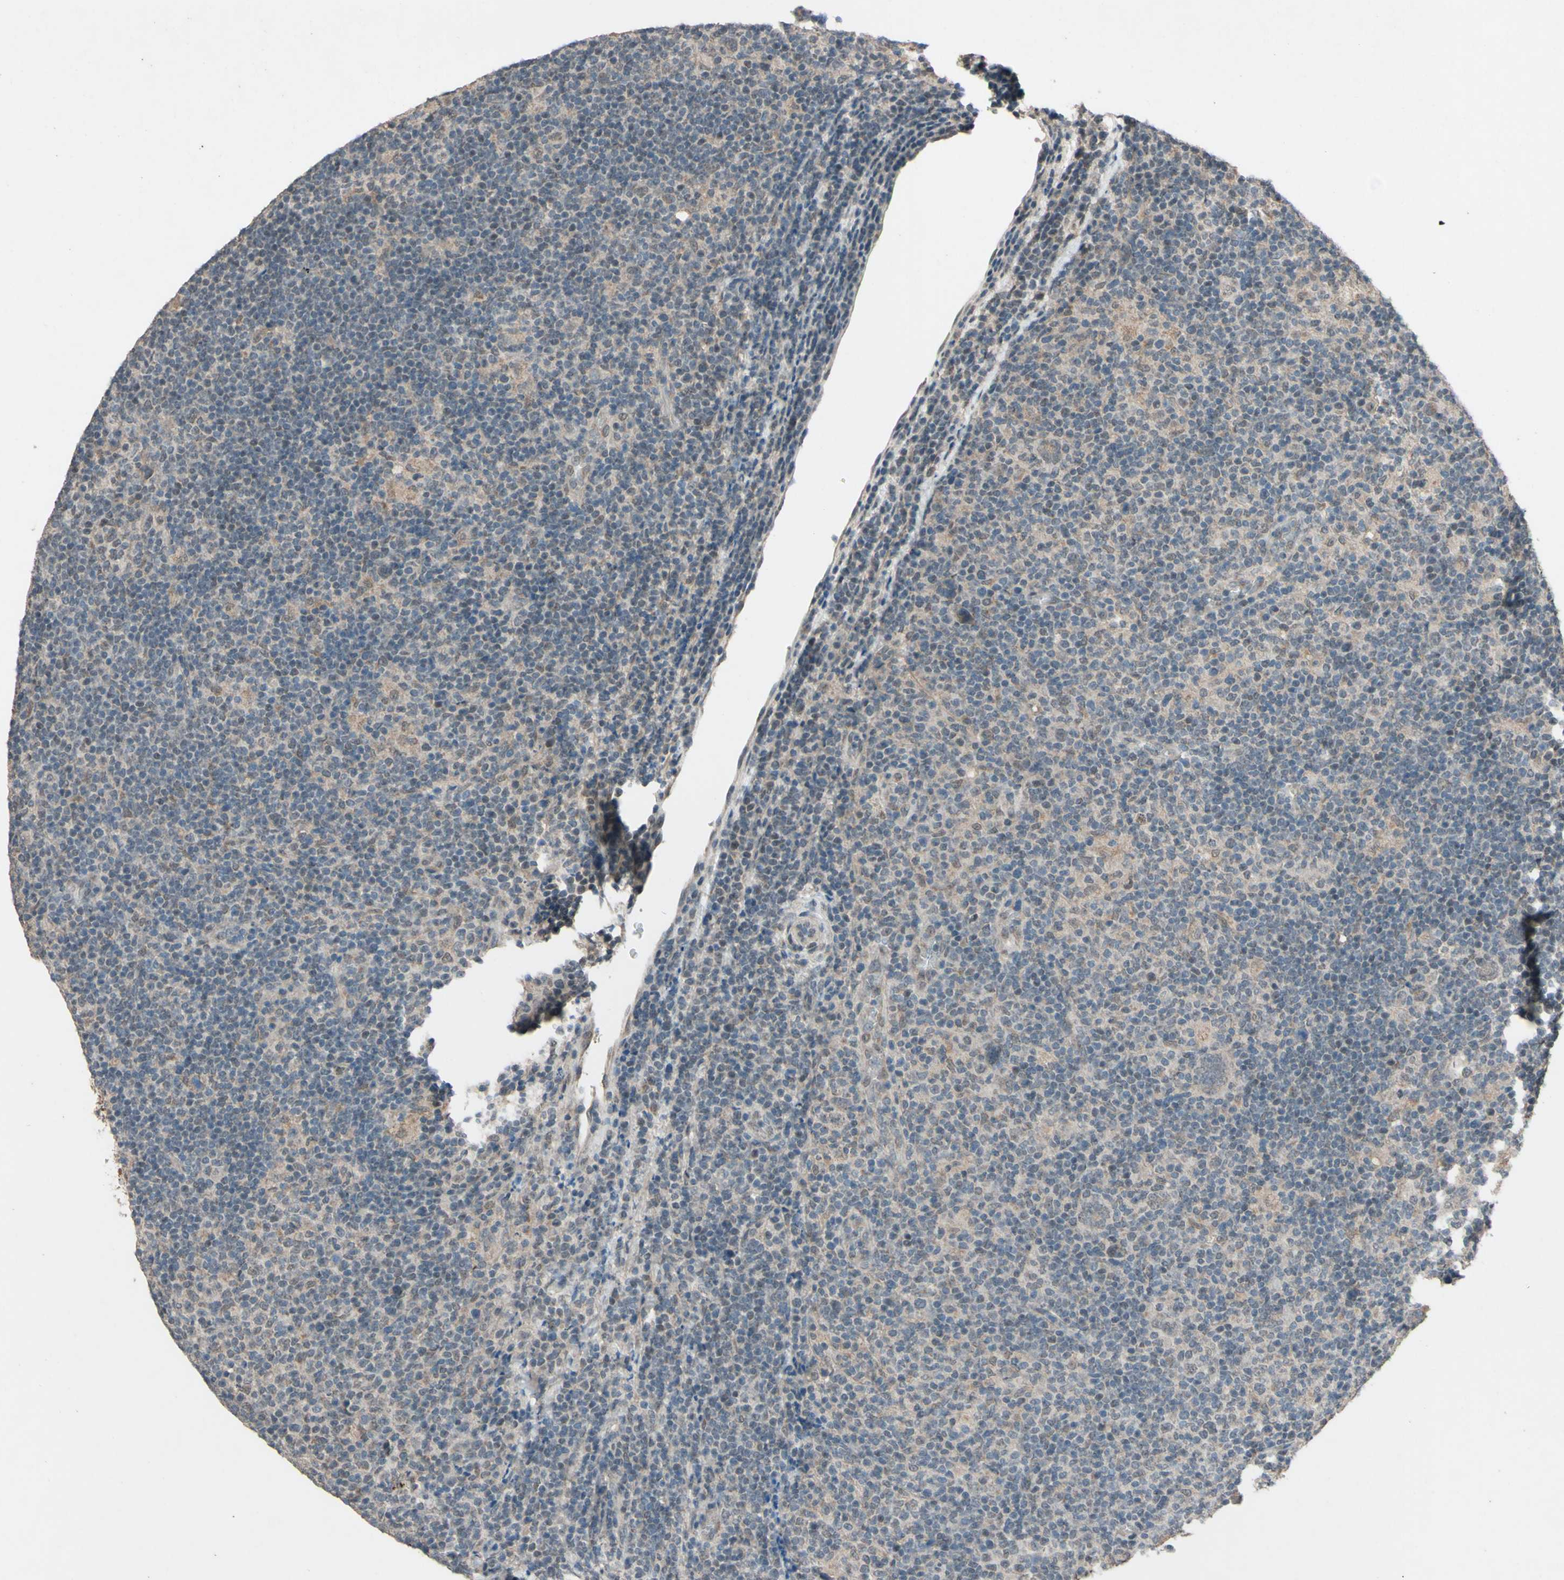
{"staining": {"intensity": "negative", "quantity": "none", "location": "none"}, "tissue": "lymphoma", "cell_type": "Tumor cells", "image_type": "cancer", "snomed": [{"axis": "morphology", "description": "Hodgkin's disease, NOS"}, {"axis": "topography", "description": "Lymph node"}], "caption": "High magnification brightfield microscopy of Hodgkin's disease stained with DAB (brown) and counterstained with hematoxylin (blue): tumor cells show no significant positivity.", "gene": "CDCP1", "patient": {"sex": "female", "age": 57}}